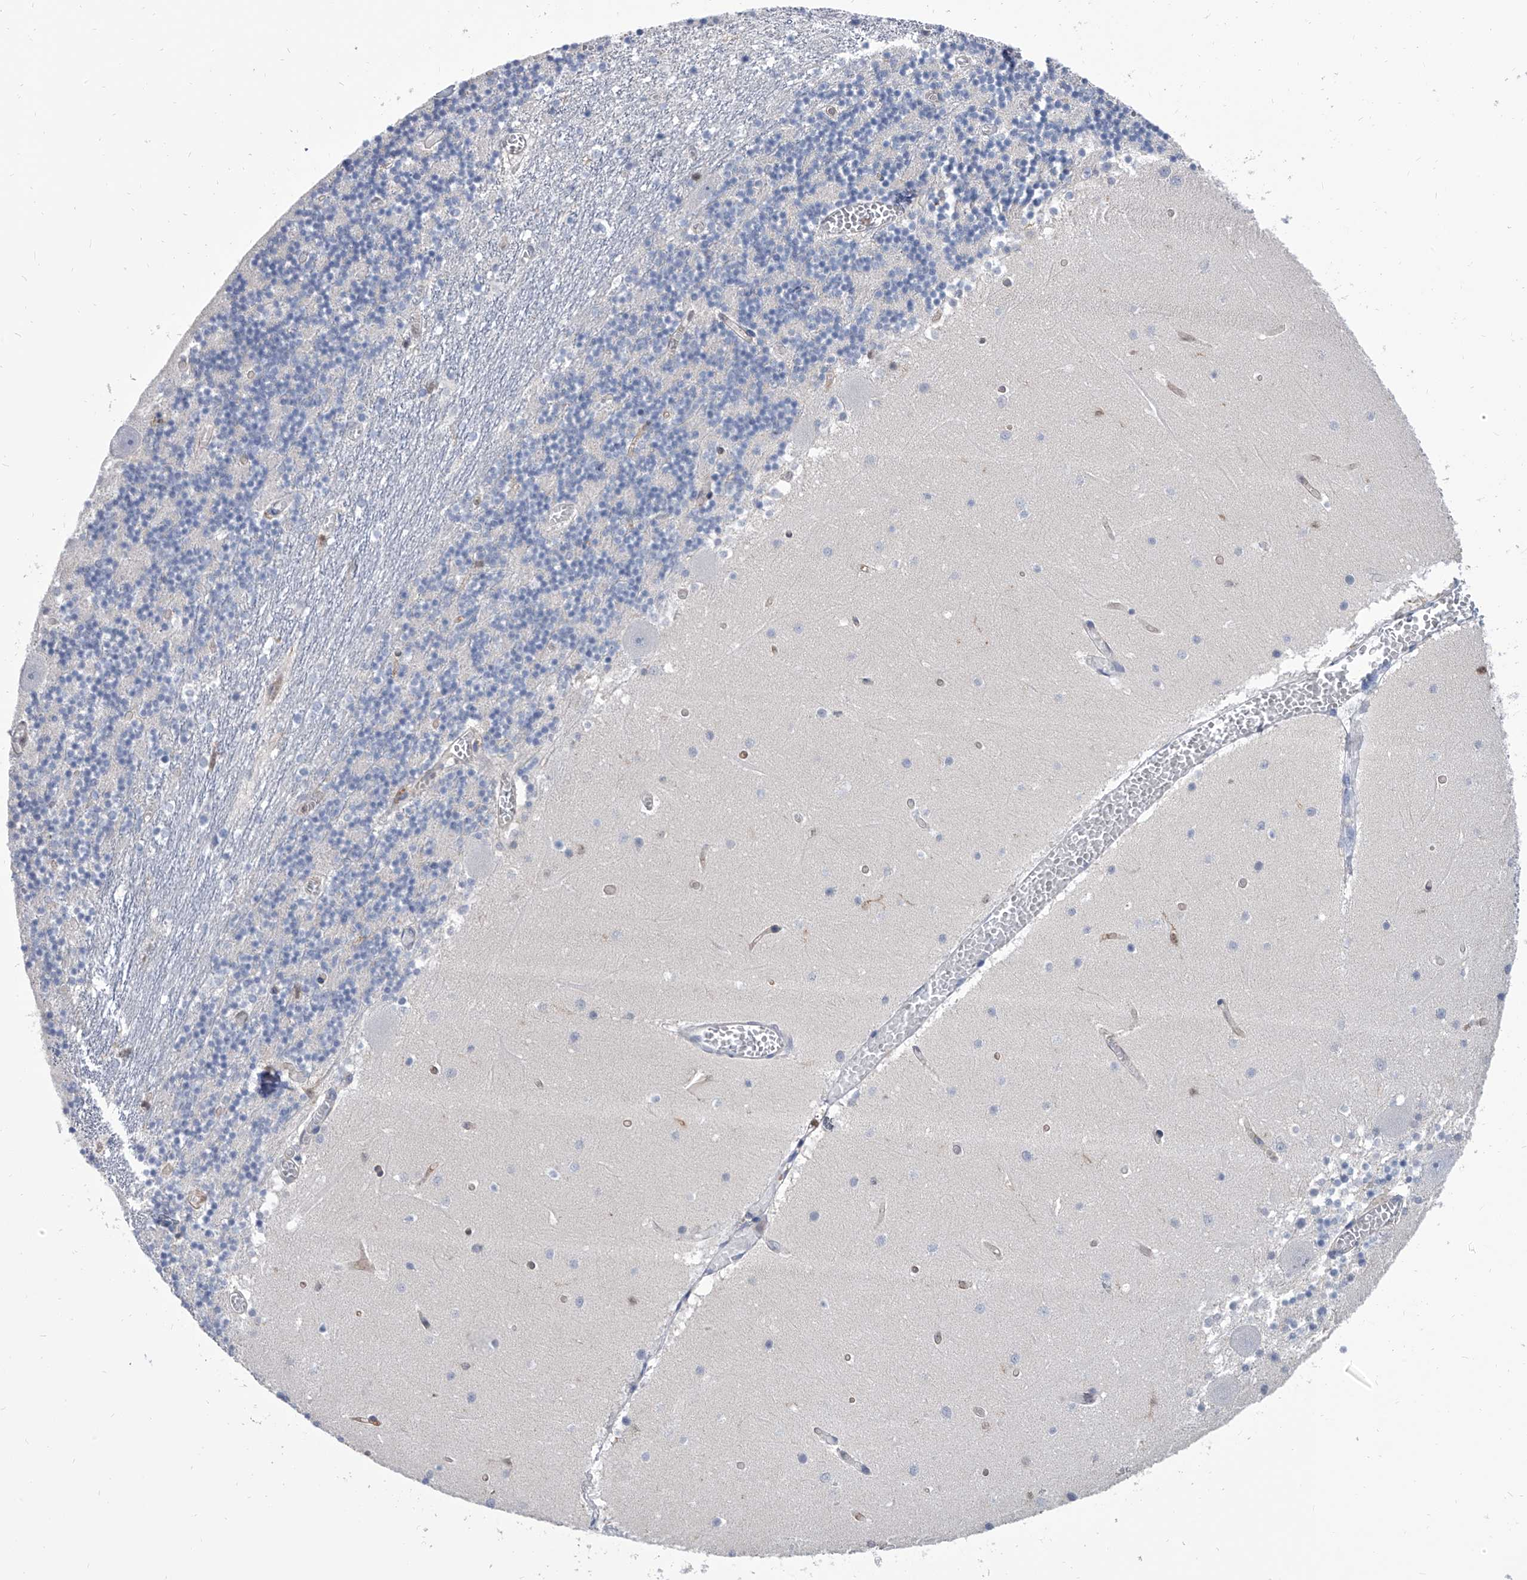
{"staining": {"intensity": "negative", "quantity": "none", "location": "none"}, "tissue": "cerebellum", "cell_type": "Cells in granular layer", "image_type": "normal", "snomed": [{"axis": "morphology", "description": "Normal tissue, NOS"}, {"axis": "topography", "description": "Cerebellum"}], "caption": "Cells in granular layer are negative for protein expression in benign human cerebellum. (IHC, brightfield microscopy, high magnification).", "gene": "SERPINB9", "patient": {"sex": "female", "age": 28}}